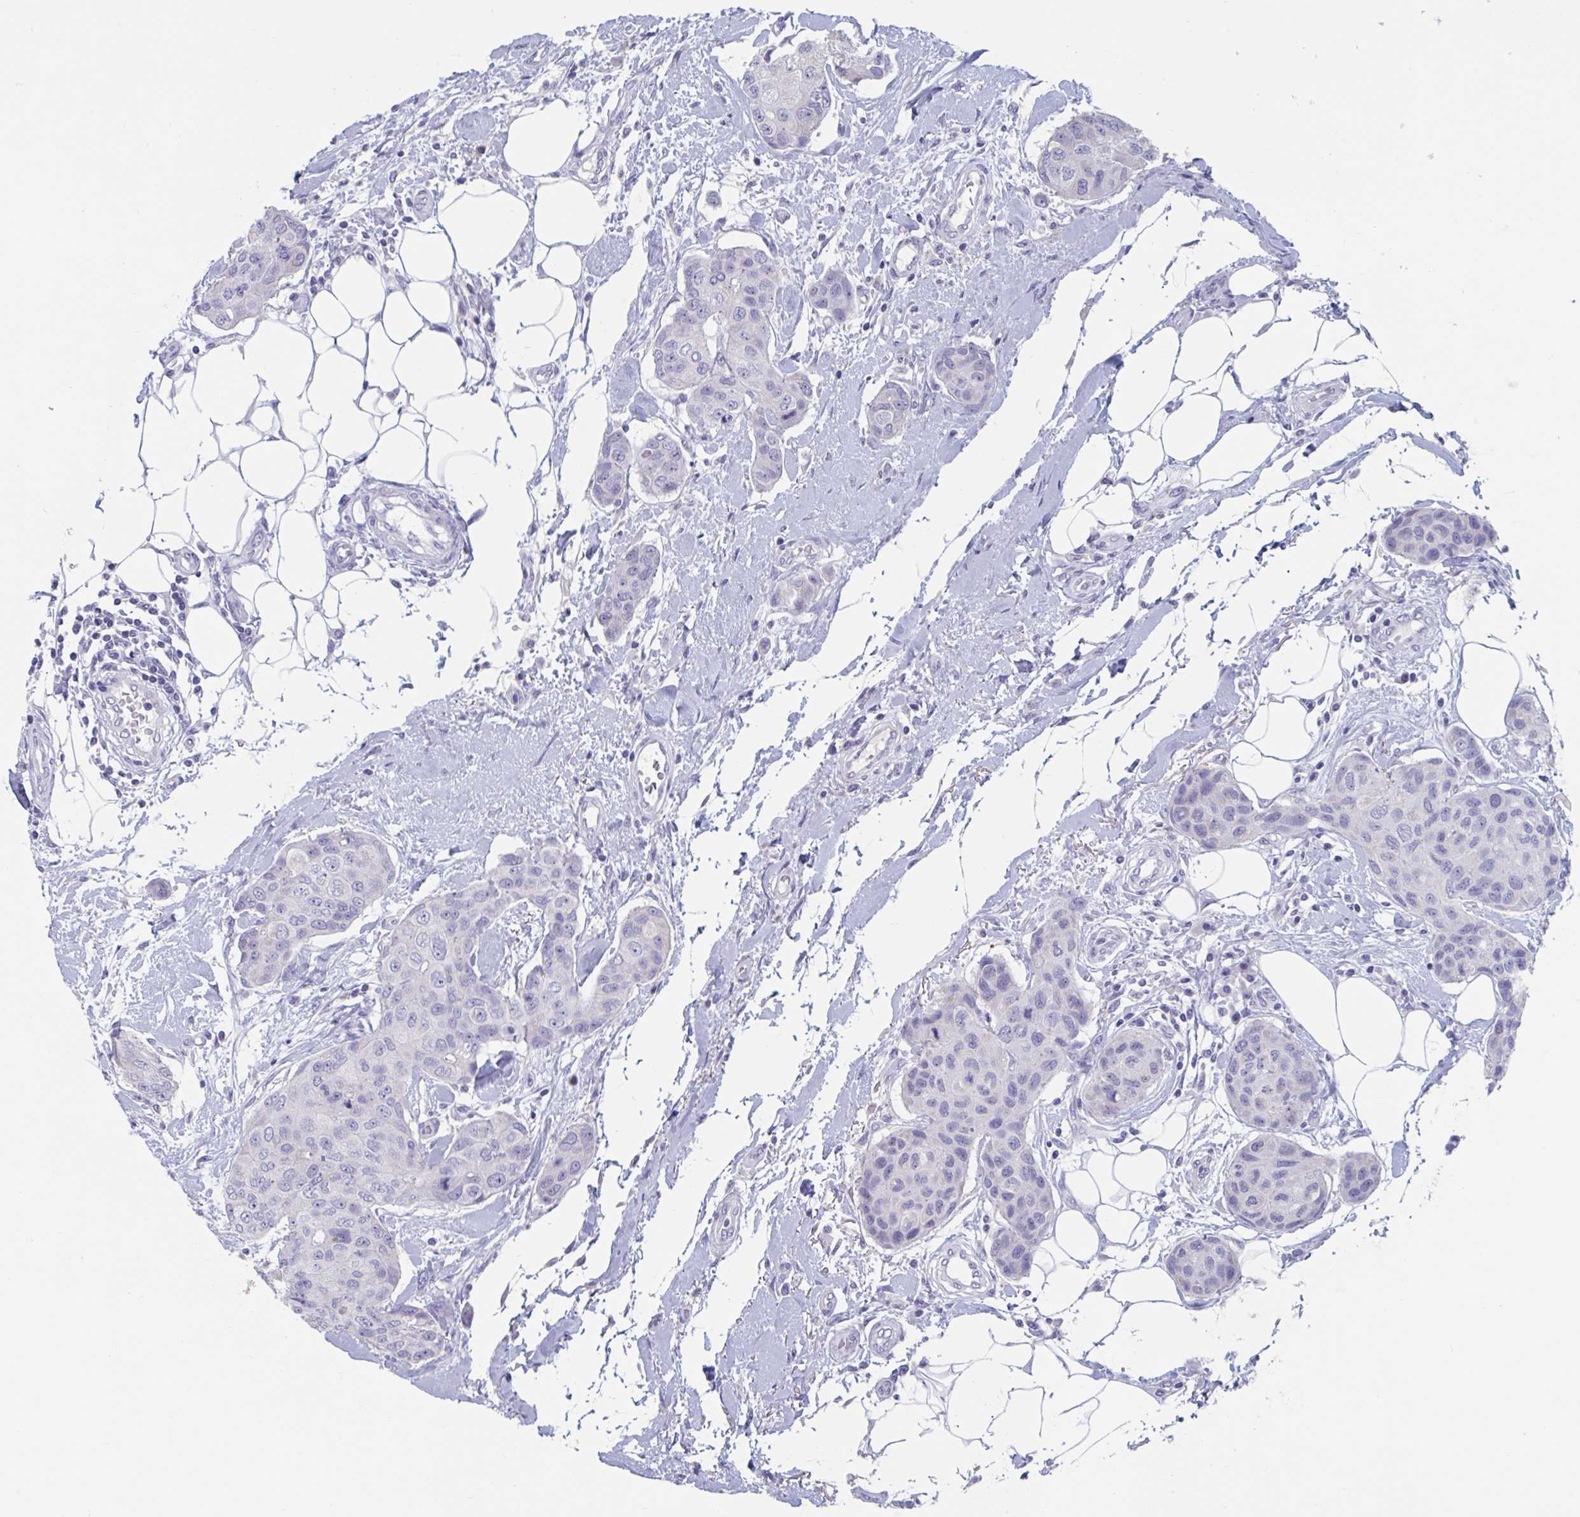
{"staining": {"intensity": "negative", "quantity": "none", "location": "none"}, "tissue": "breast cancer", "cell_type": "Tumor cells", "image_type": "cancer", "snomed": [{"axis": "morphology", "description": "Duct carcinoma"}, {"axis": "topography", "description": "Breast"}, {"axis": "topography", "description": "Lymph node"}], "caption": "IHC micrograph of neoplastic tissue: human breast infiltrating ductal carcinoma stained with DAB reveals no significant protein expression in tumor cells.", "gene": "NDUFC2", "patient": {"sex": "female", "age": 80}}